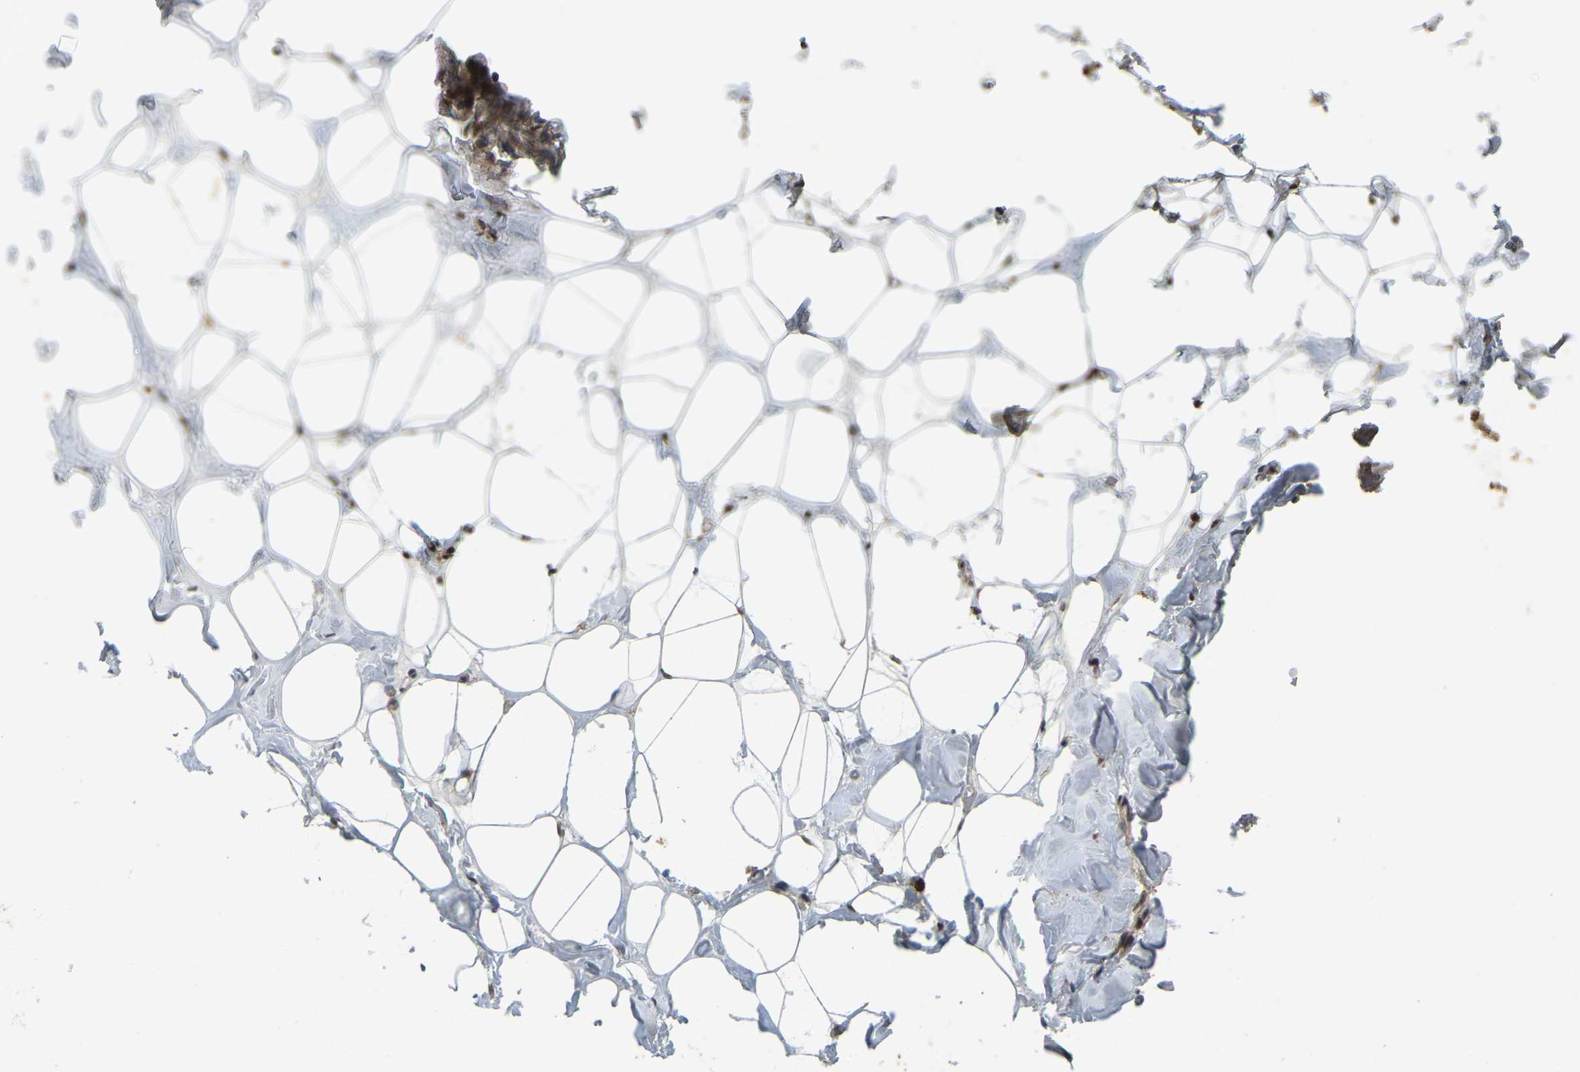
{"staining": {"intensity": "moderate", "quantity": ">75%", "location": "cytoplasmic/membranous,nuclear"}, "tissue": "adipose tissue", "cell_type": "Adipocytes", "image_type": "normal", "snomed": [{"axis": "morphology", "description": "Normal tissue, NOS"}, {"axis": "morphology", "description": "Fibrosis, NOS"}, {"axis": "topography", "description": "Breast"}, {"axis": "topography", "description": "Adipose tissue"}], "caption": "Immunohistochemistry staining of benign adipose tissue, which demonstrates medium levels of moderate cytoplasmic/membranous,nuclear expression in about >75% of adipocytes indicating moderate cytoplasmic/membranous,nuclear protein staining. The staining was performed using DAB (3,3'-diaminobenzidine) (brown) for protein detection and nuclei were counterstained in hematoxylin (blue).", "gene": "BRF2", "patient": {"sex": "female", "age": 39}}